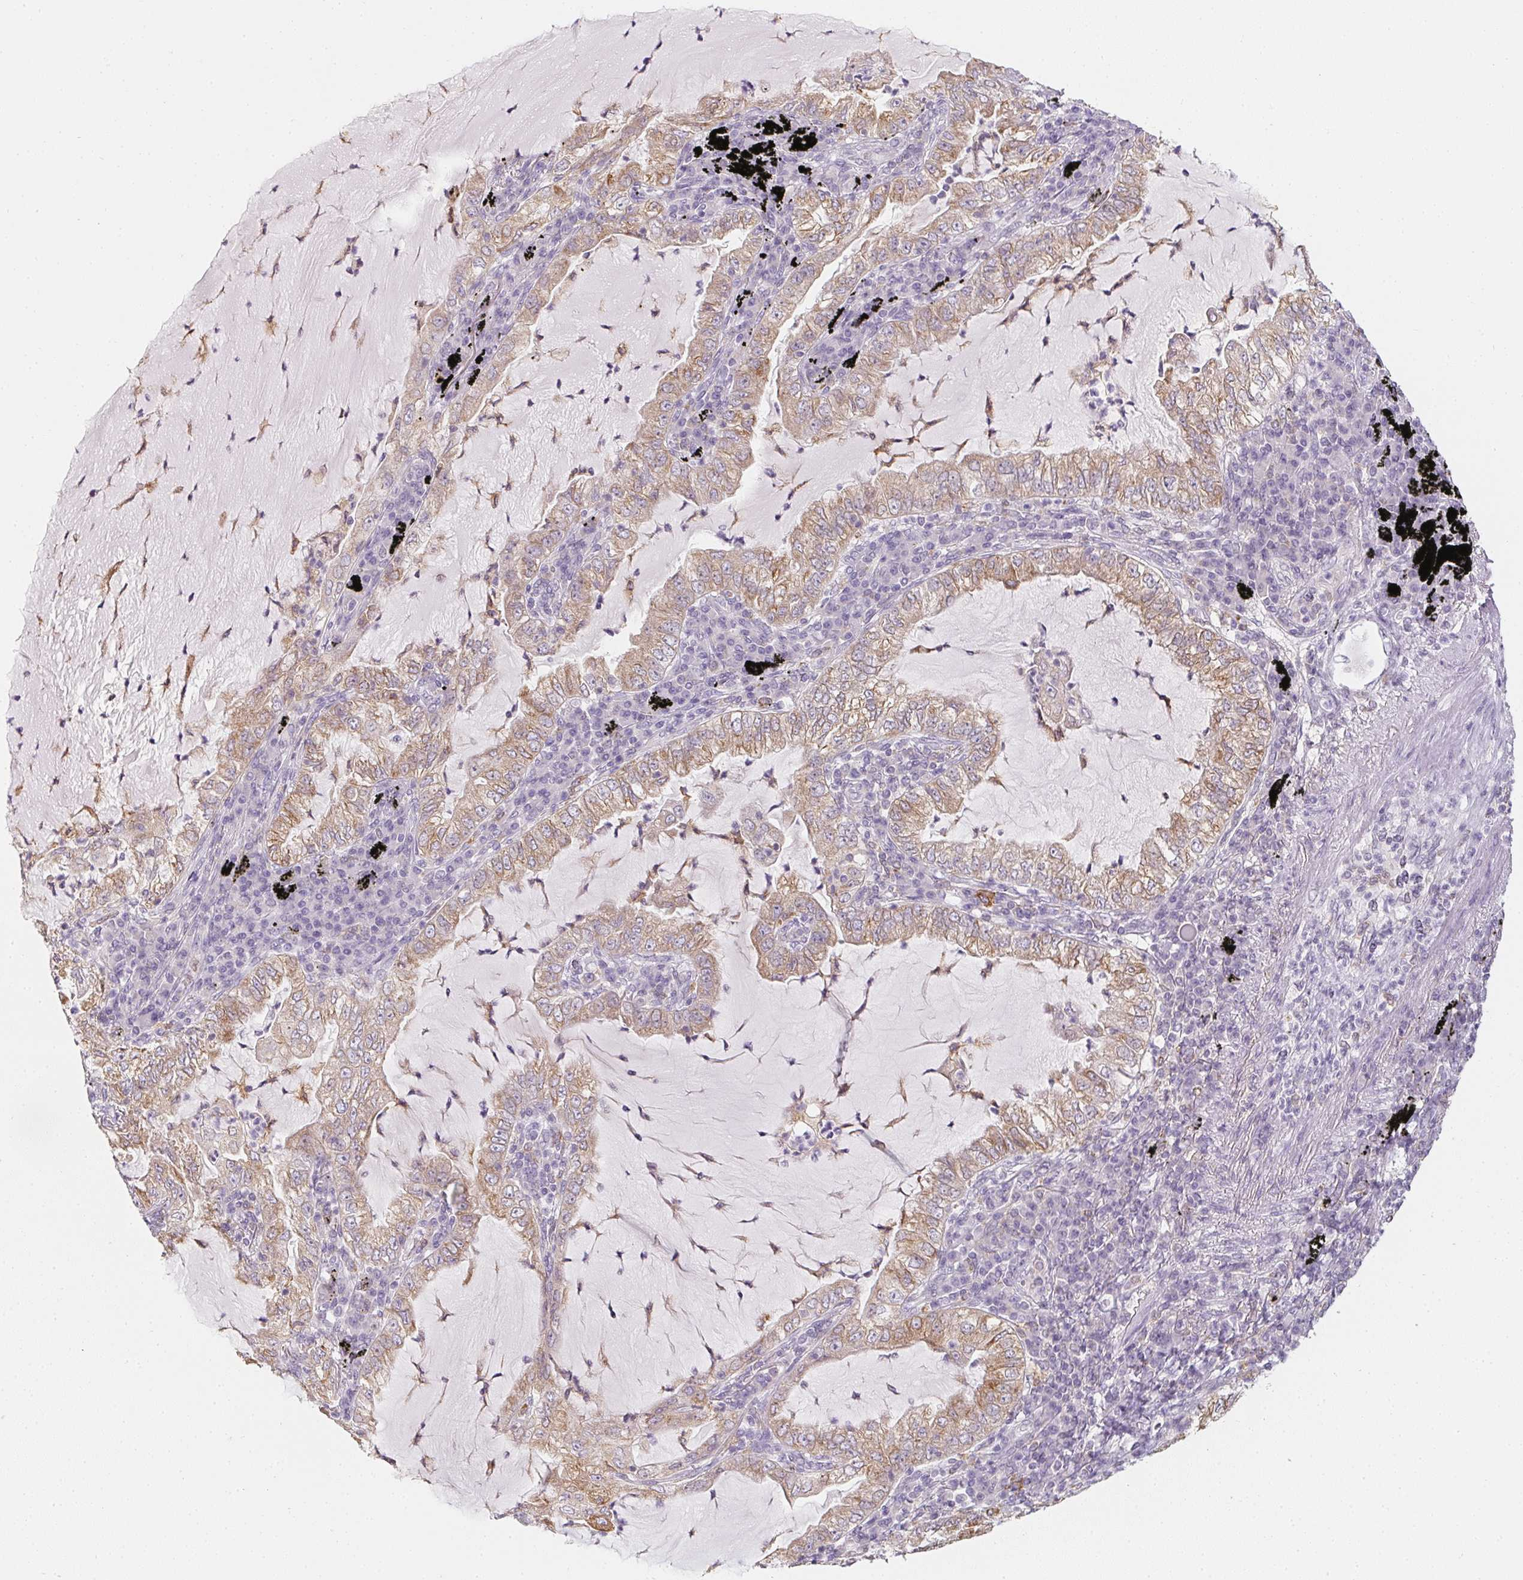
{"staining": {"intensity": "moderate", "quantity": ">75%", "location": "cytoplasmic/membranous"}, "tissue": "lung cancer", "cell_type": "Tumor cells", "image_type": "cancer", "snomed": [{"axis": "morphology", "description": "Adenocarcinoma, NOS"}, {"axis": "topography", "description": "Lung"}], "caption": "An image showing moderate cytoplasmic/membranous expression in approximately >75% of tumor cells in lung cancer, as visualized by brown immunohistochemical staining.", "gene": "SOAT1", "patient": {"sex": "female", "age": 73}}